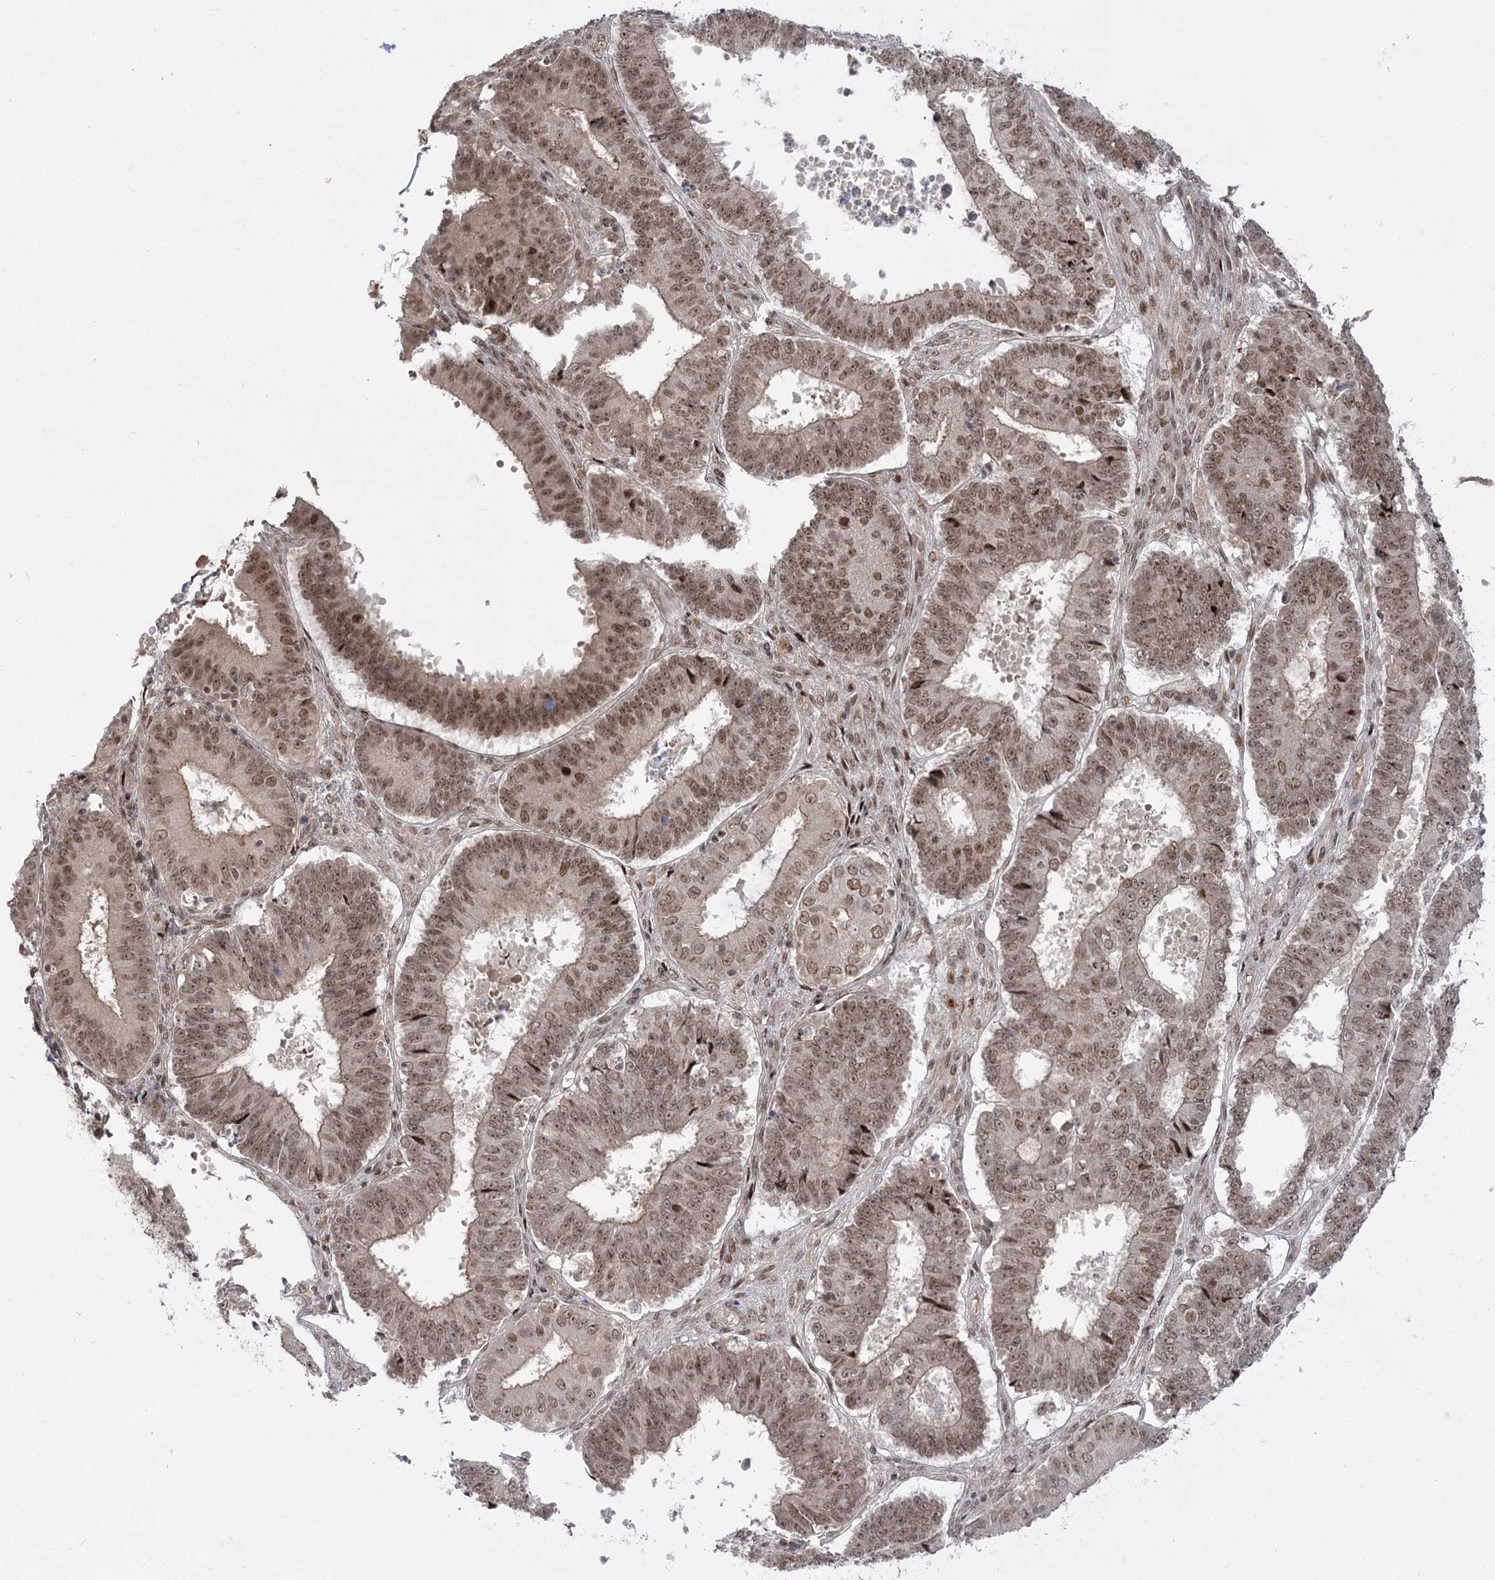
{"staining": {"intensity": "moderate", "quantity": ">75%", "location": "cytoplasmic/membranous,nuclear"}, "tissue": "ovarian cancer", "cell_type": "Tumor cells", "image_type": "cancer", "snomed": [{"axis": "morphology", "description": "Carcinoma, endometroid"}, {"axis": "topography", "description": "Appendix"}, {"axis": "topography", "description": "Ovary"}], "caption": "Immunohistochemical staining of ovarian cancer (endometroid carcinoma) displays moderate cytoplasmic/membranous and nuclear protein staining in about >75% of tumor cells.", "gene": "HELQ", "patient": {"sex": "female", "age": 42}}